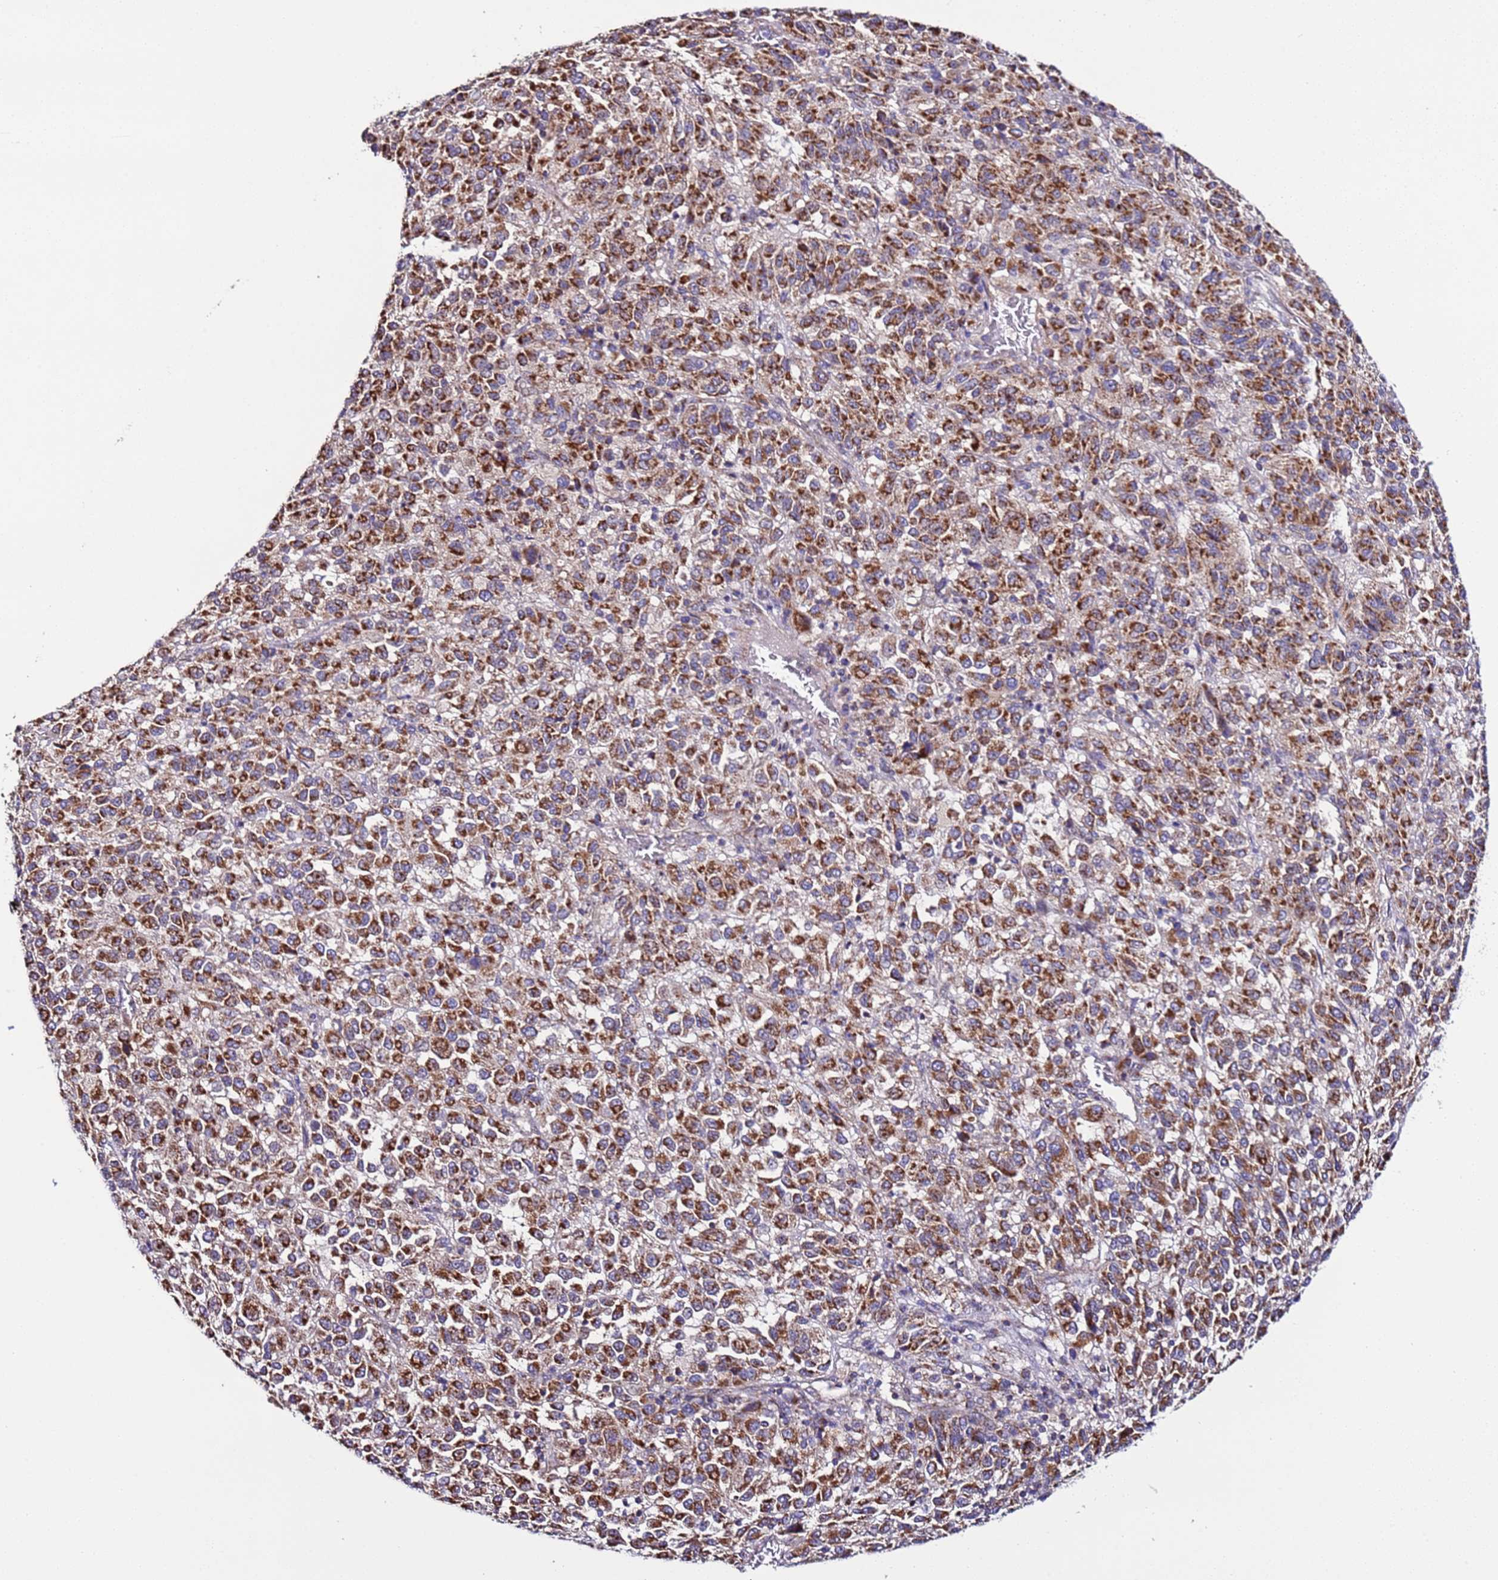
{"staining": {"intensity": "strong", "quantity": ">75%", "location": "cytoplasmic/membranous"}, "tissue": "melanoma", "cell_type": "Tumor cells", "image_type": "cancer", "snomed": [{"axis": "morphology", "description": "Malignant melanoma, Metastatic site"}, {"axis": "topography", "description": "Lung"}], "caption": "Brown immunohistochemical staining in human melanoma displays strong cytoplasmic/membranous expression in about >75% of tumor cells.", "gene": "AHI1", "patient": {"sex": "male", "age": 64}}